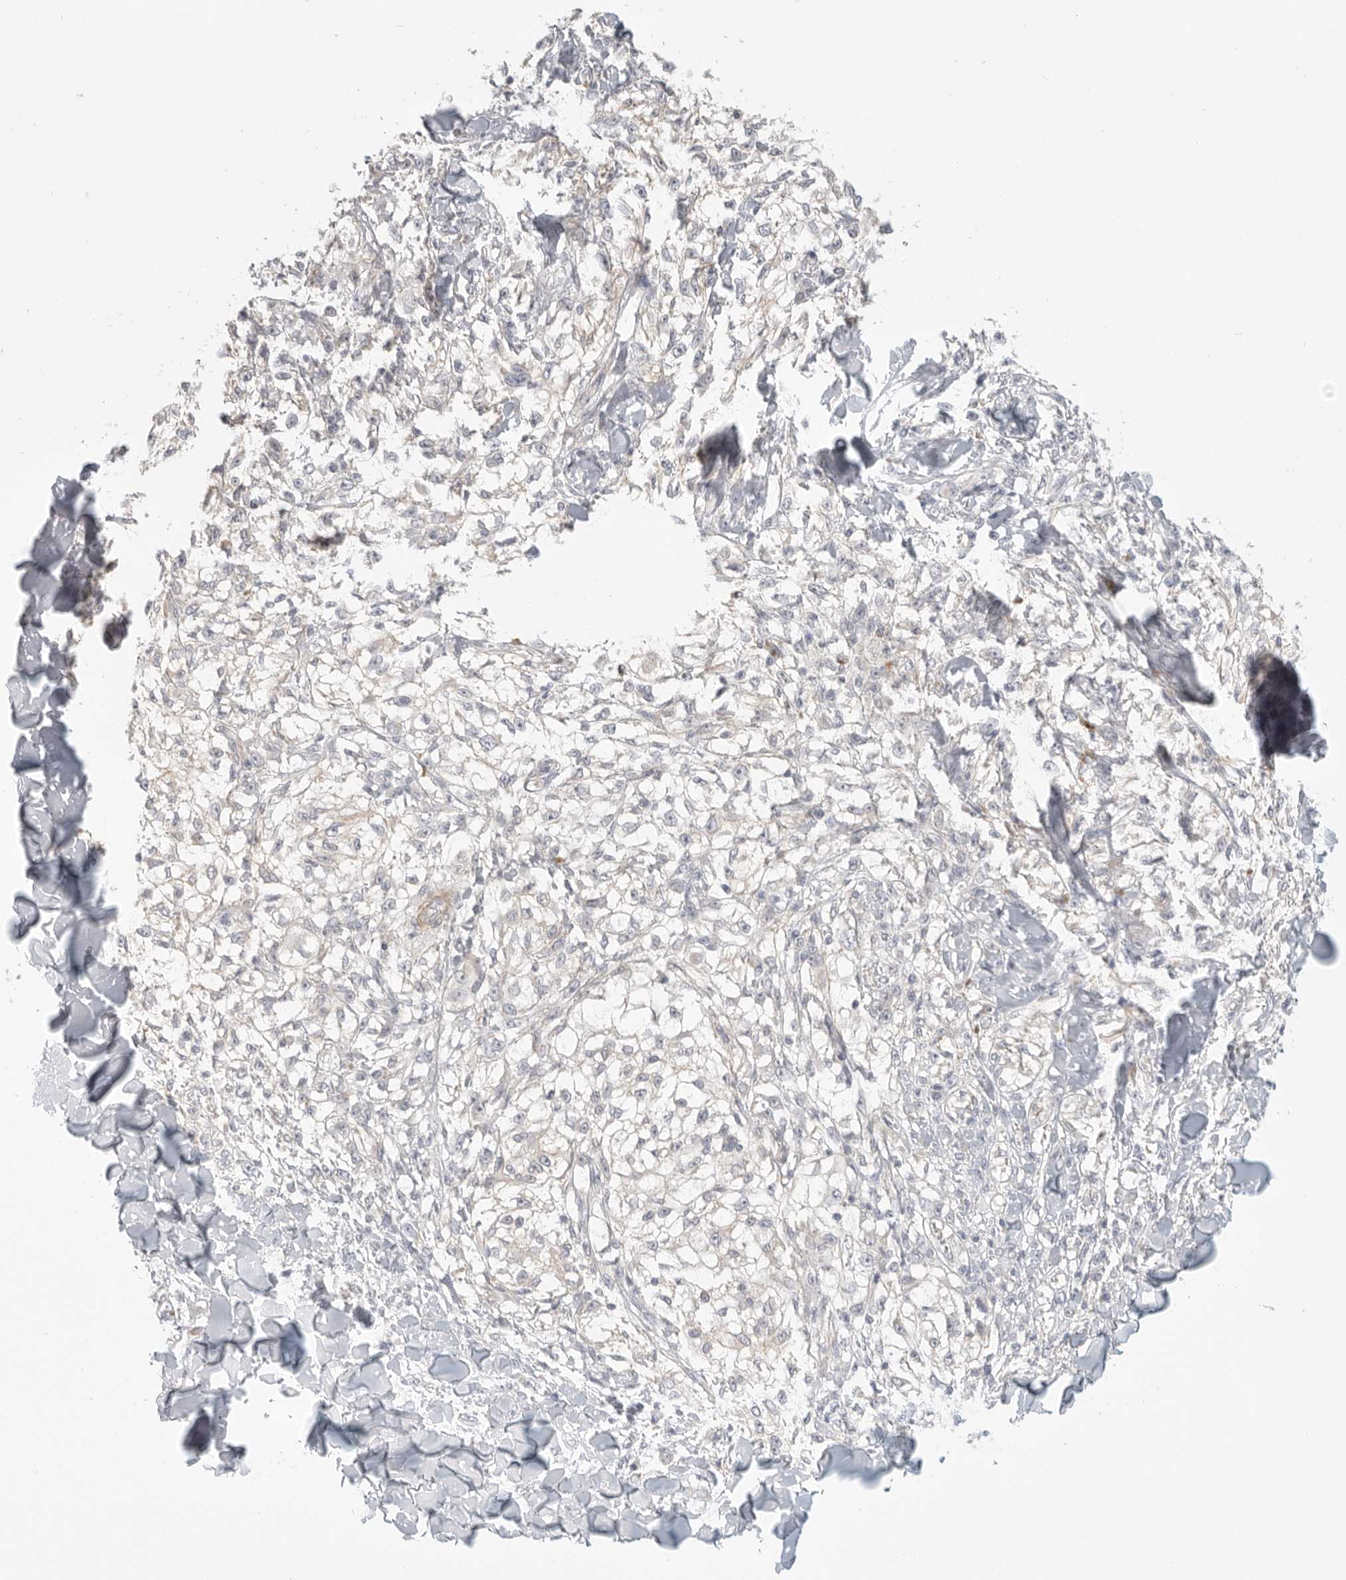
{"staining": {"intensity": "negative", "quantity": "none", "location": "none"}, "tissue": "melanoma", "cell_type": "Tumor cells", "image_type": "cancer", "snomed": [{"axis": "morphology", "description": "Malignant melanoma, NOS"}, {"axis": "topography", "description": "Skin of head"}], "caption": "Melanoma was stained to show a protein in brown. There is no significant expression in tumor cells.", "gene": "STAB2", "patient": {"sex": "male", "age": 83}}